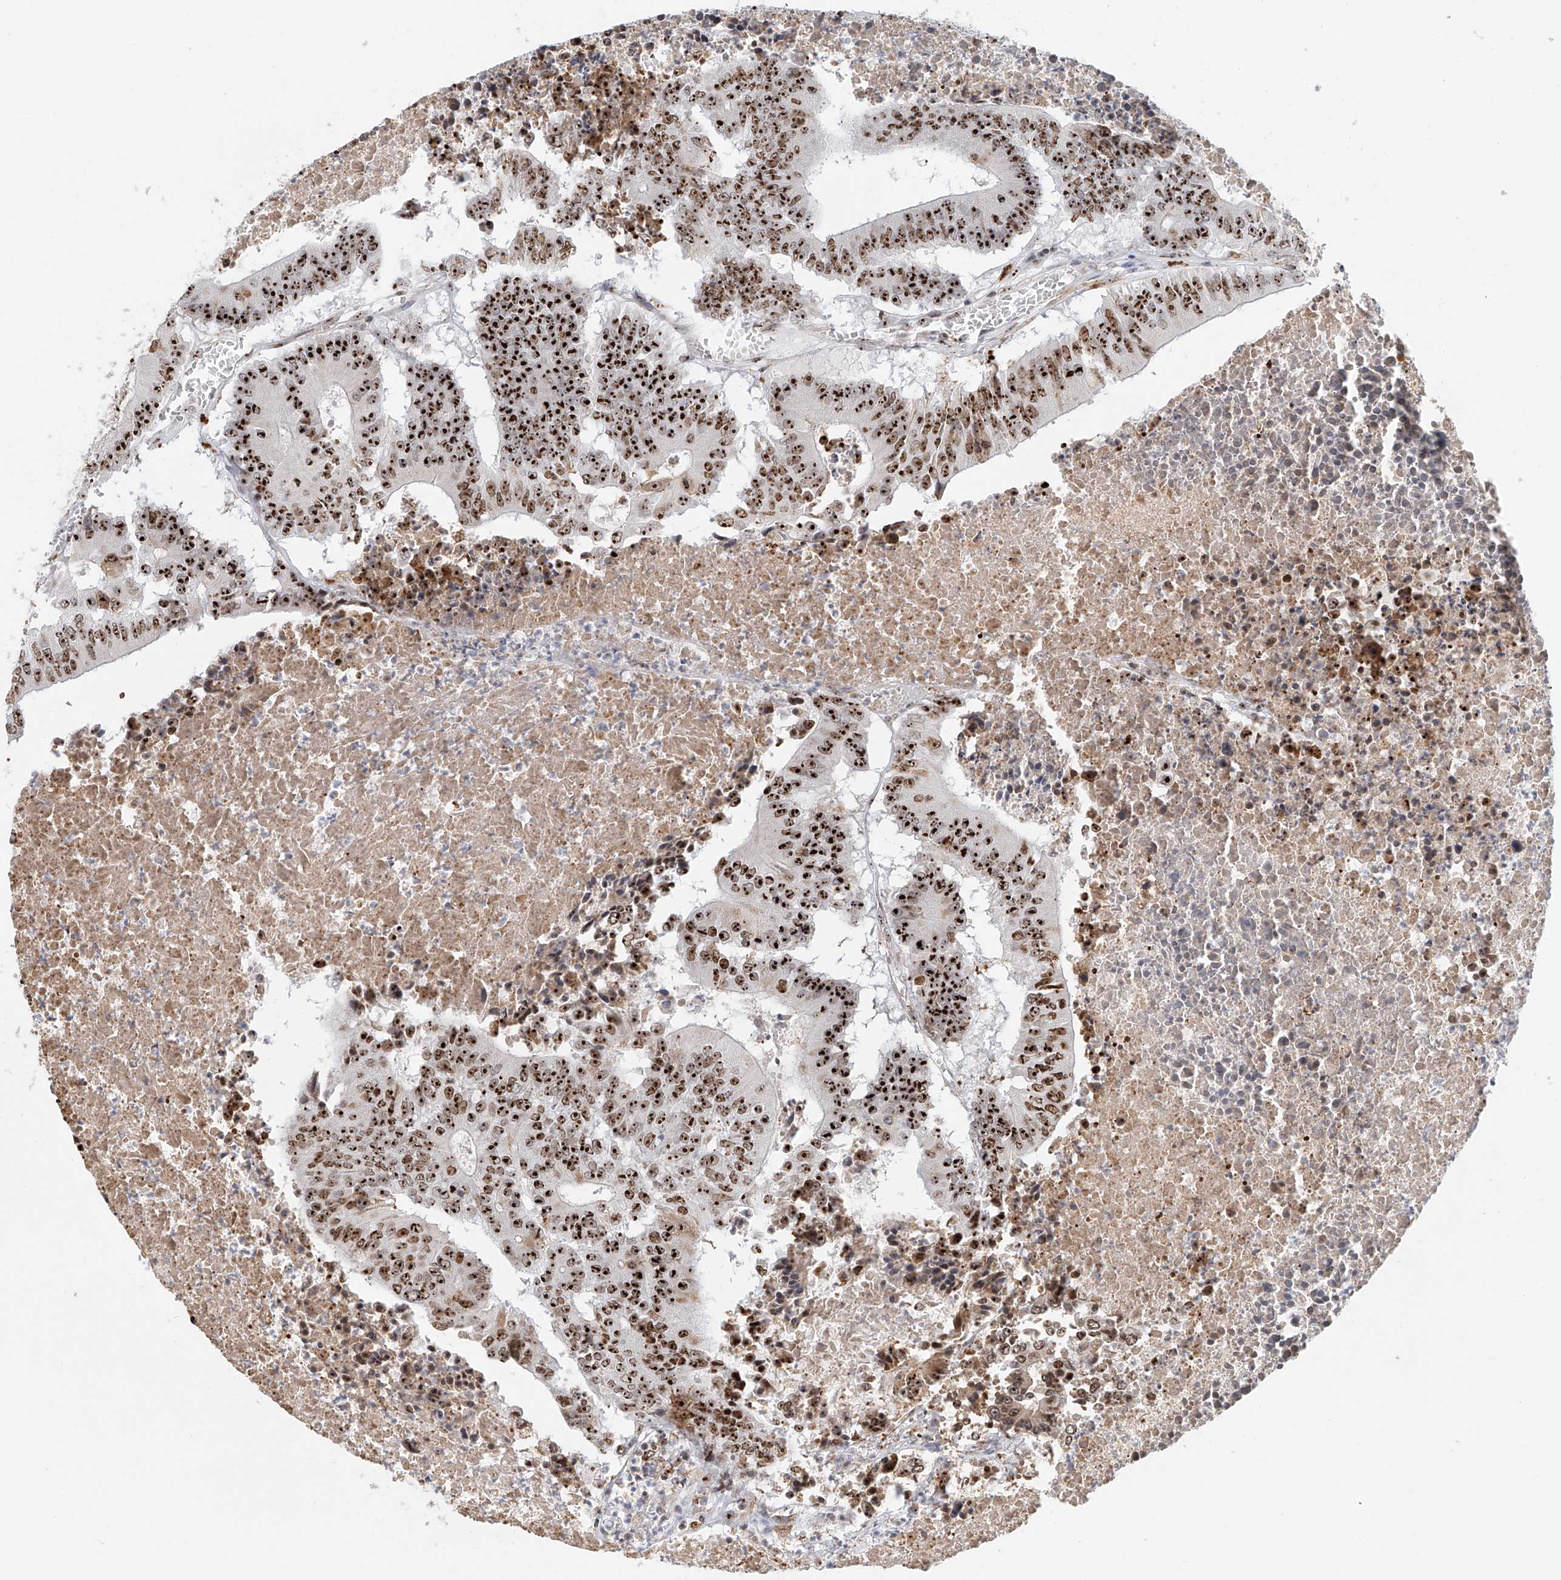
{"staining": {"intensity": "strong", "quantity": ">75%", "location": "nuclear"}, "tissue": "colorectal cancer", "cell_type": "Tumor cells", "image_type": "cancer", "snomed": [{"axis": "morphology", "description": "Adenocarcinoma, NOS"}, {"axis": "topography", "description": "Colon"}], "caption": "A brown stain highlights strong nuclear staining of a protein in human colorectal cancer (adenocarcinoma) tumor cells. (DAB IHC with brightfield microscopy, high magnification).", "gene": "PRUNE2", "patient": {"sex": "male", "age": 87}}